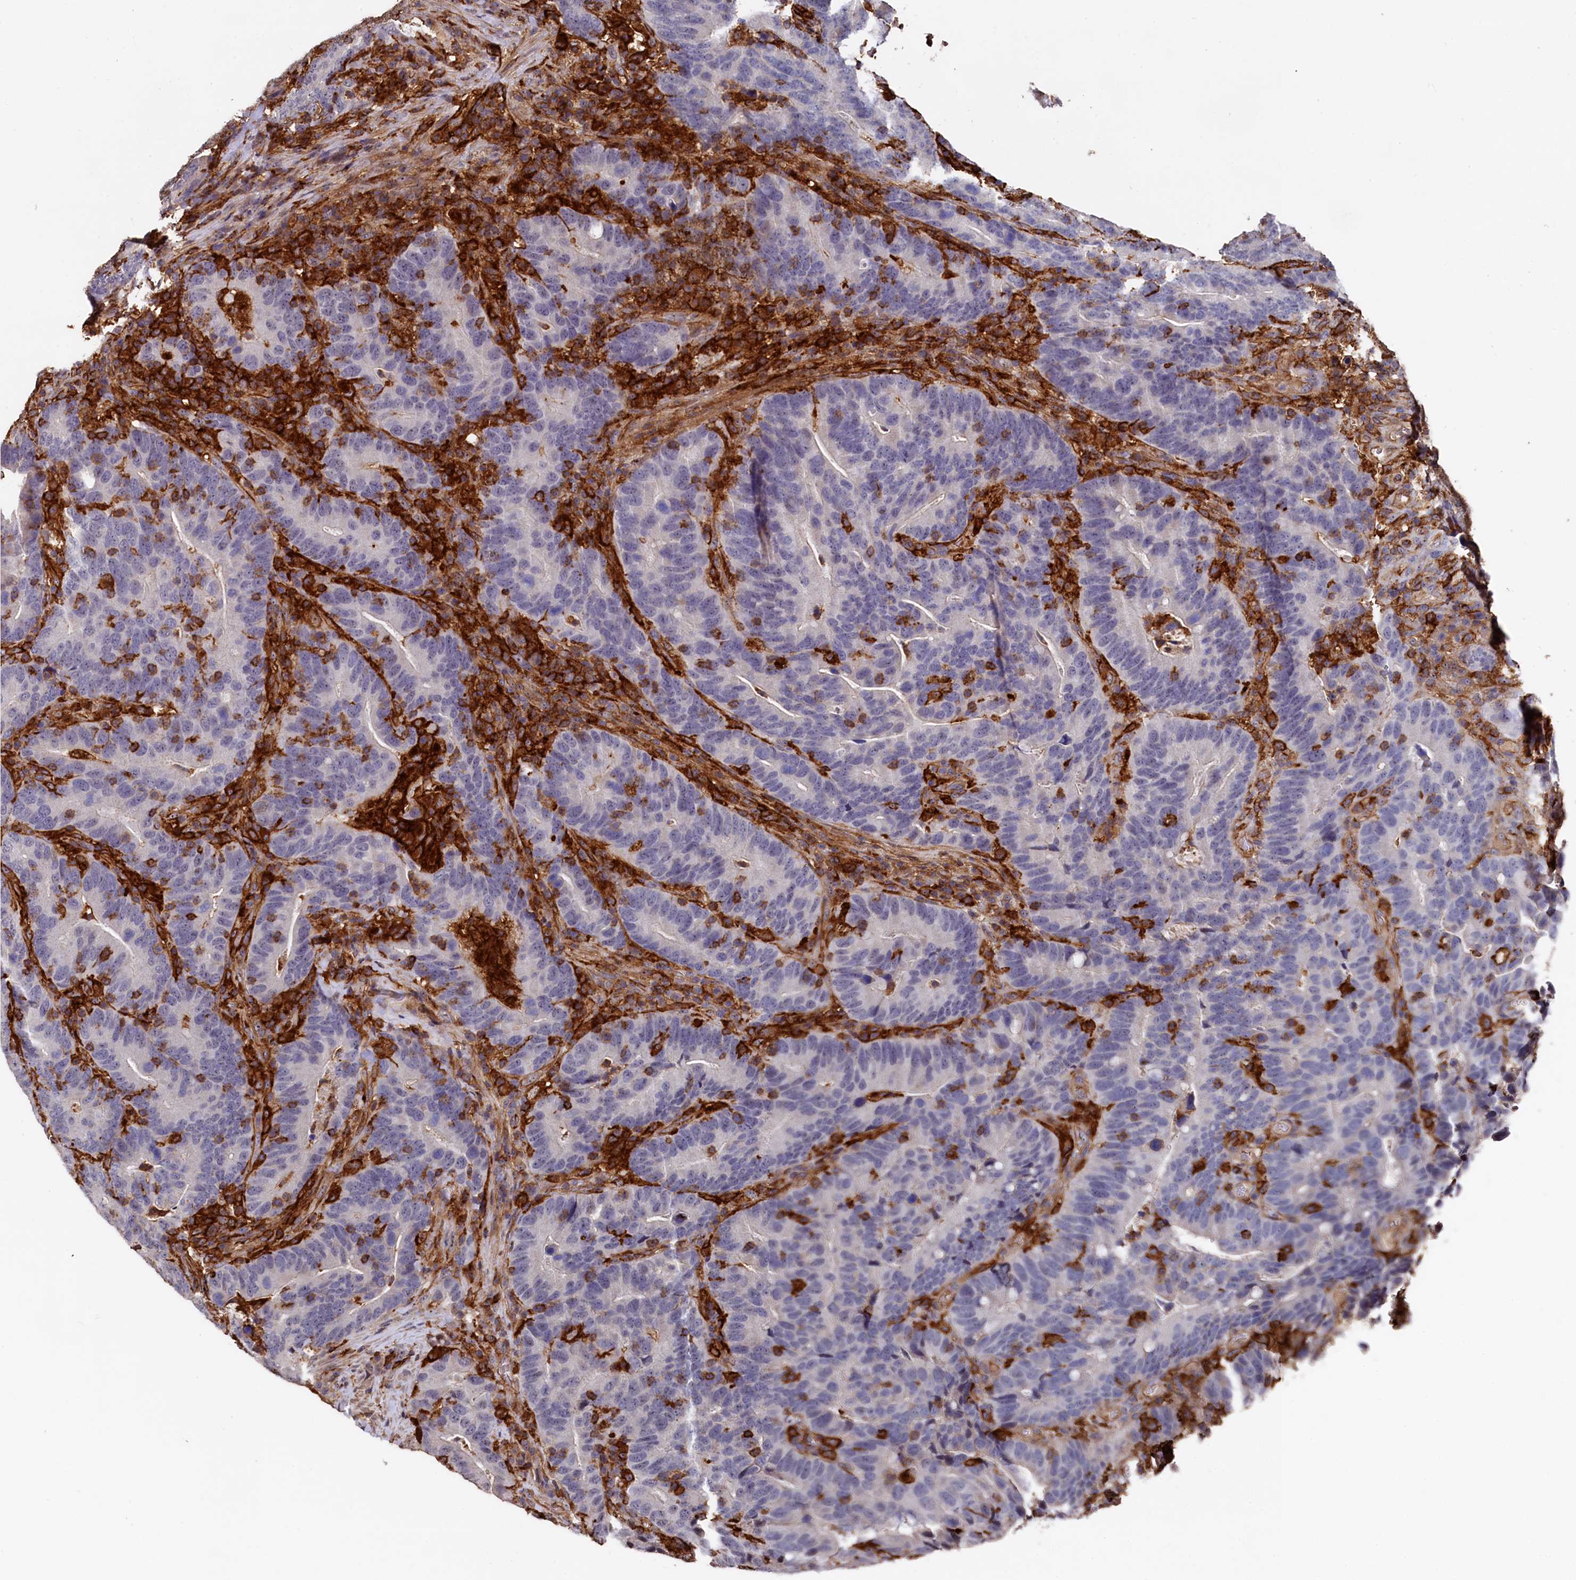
{"staining": {"intensity": "negative", "quantity": "none", "location": "none"}, "tissue": "colorectal cancer", "cell_type": "Tumor cells", "image_type": "cancer", "snomed": [{"axis": "morphology", "description": "Adenocarcinoma, NOS"}, {"axis": "topography", "description": "Colon"}], "caption": "The micrograph exhibits no significant staining in tumor cells of adenocarcinoma (colorectal).", "gene": "PLEKHO2", "patient": {"sex": "female", "age": 66}}